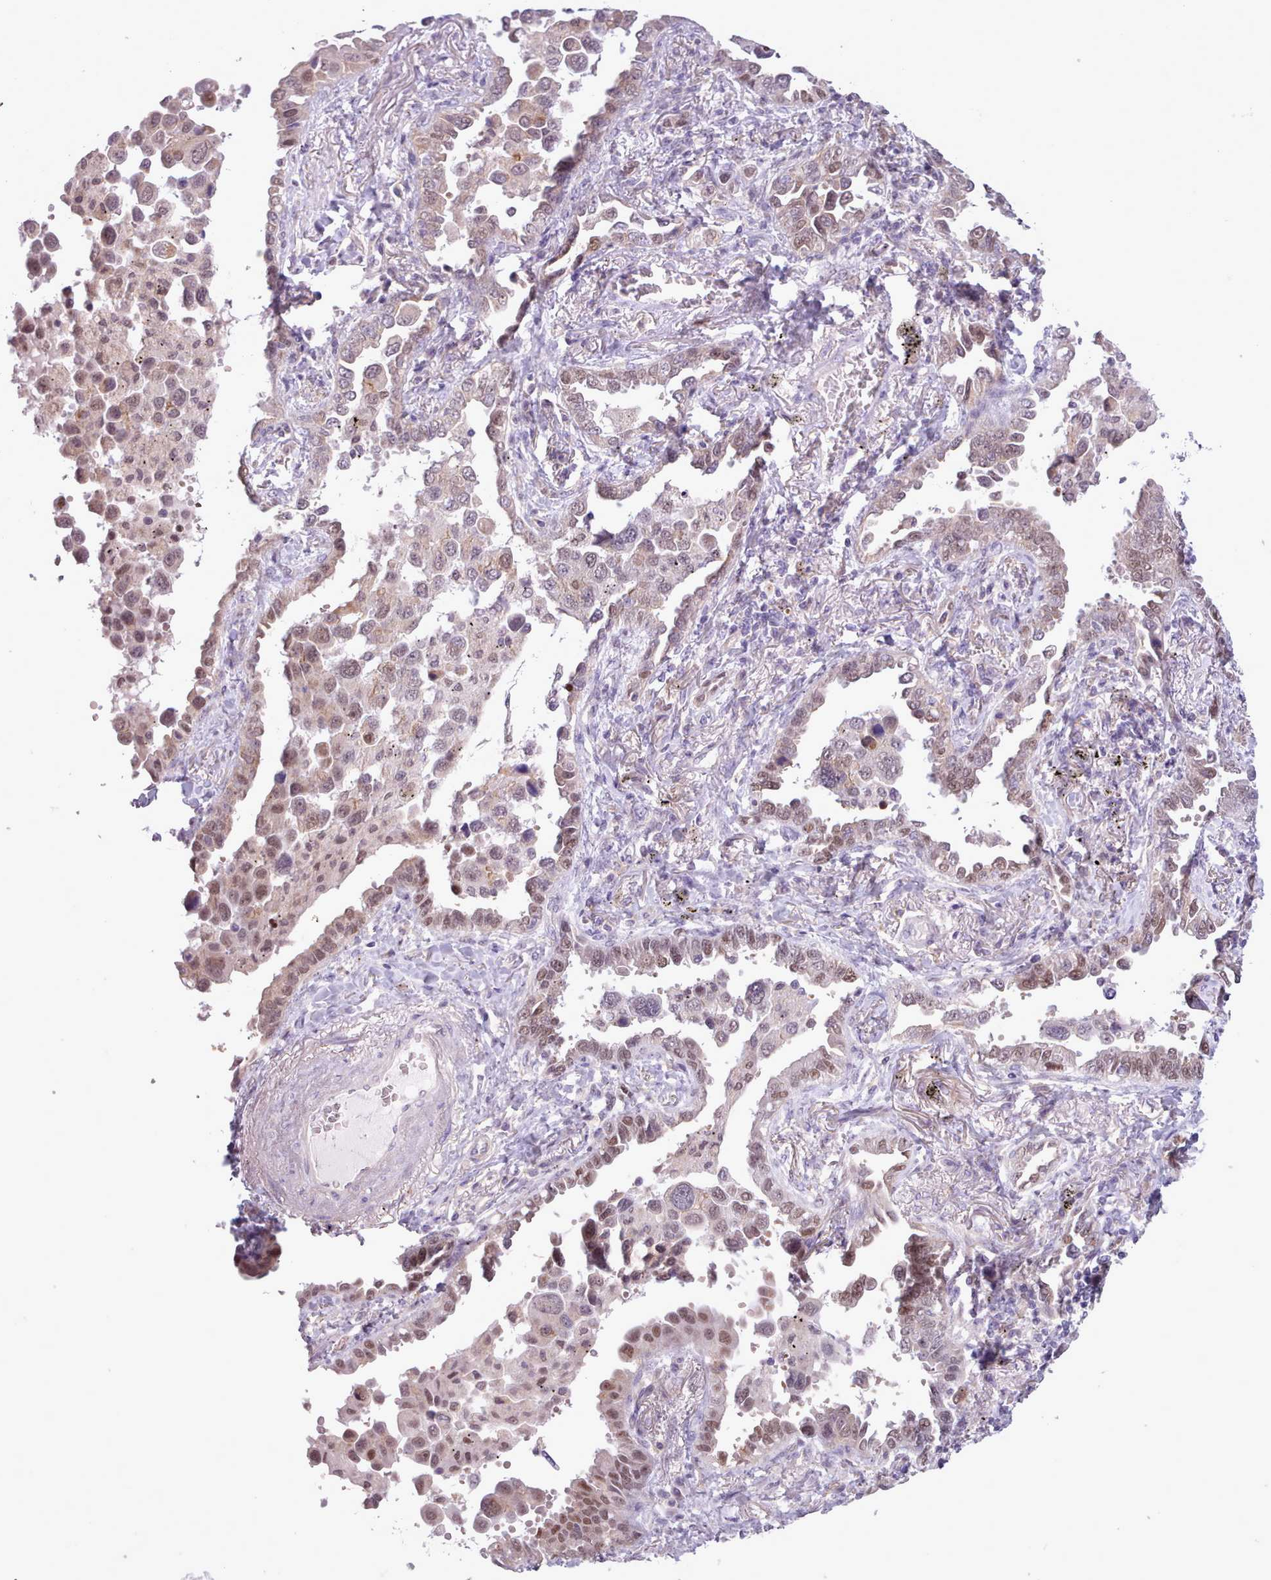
{"staining": {"intensity": "moderate", "quantity": ">75%", "location": "nuclear"}, "tissue": "lung cancer", "cell_type": "Tumor cells", "image_type": "cancer", "snomed": [{"axis": "morphology", "description": "Adenocarcinoma, NOS"}, {"axis": "topography", "description": "Lung"}], "caption": "The image reveals a brown stain indicating the presence of a protein in the nuclear of tumor cells in adenocarcinoma (lung). Nuclei are stained in blue.", "gene": "SLURP1", "patient": {"sex": "male", "age": 67}}